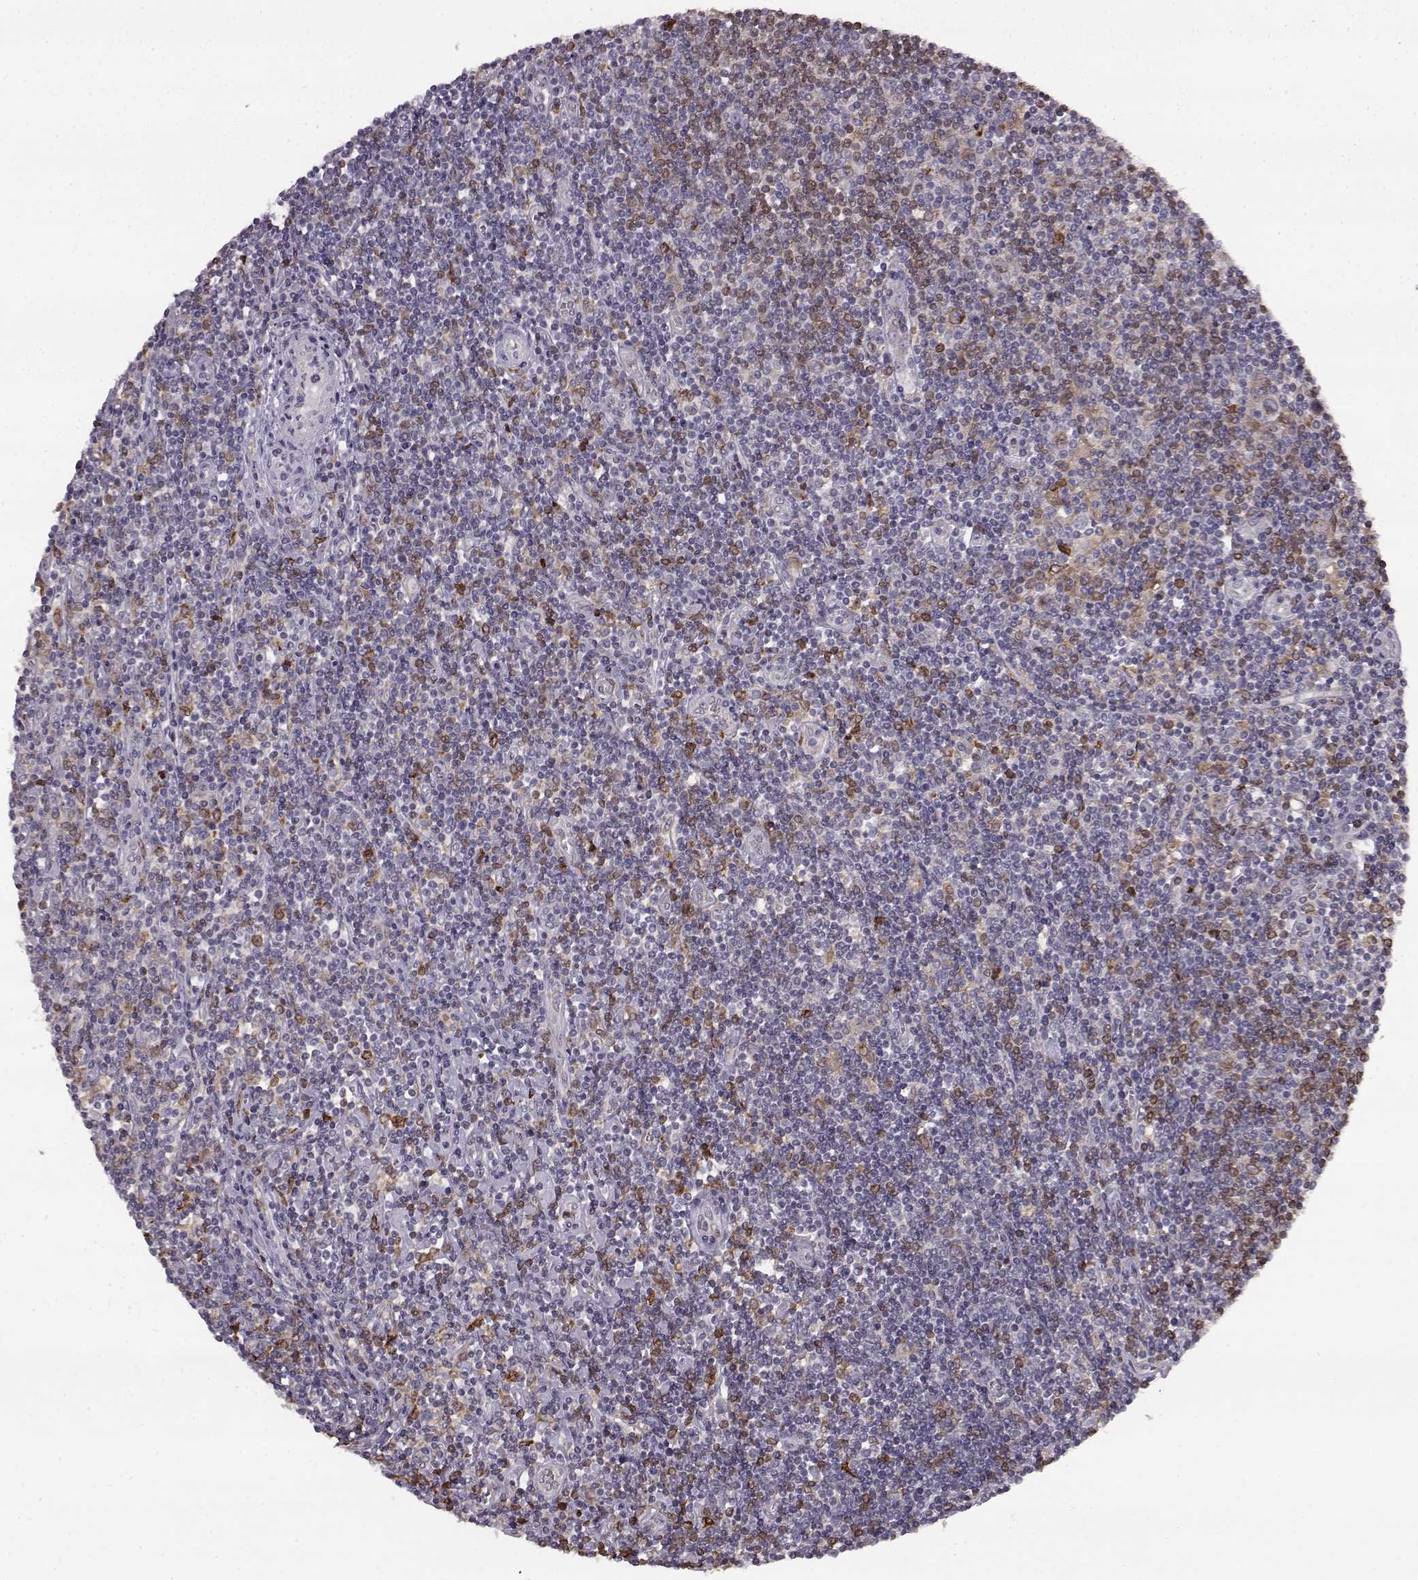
{"staining": {"intensity": "weak", "quantity": ">75%", "location": "cytoplasmic/membranous"}, "tissue": "lymphoma", "cell_type": "Tumor cells", "image_type": "cancer", "snomed": [{"axis": "morphology", "description": "Hodgkin's disease, NOS"}, {"axis": "topography", "description": "Lymph node"}], "caption": "High-magnification brightfield microscopy of lymphoma stained with DAB (3,3'-diaminobenzidine) (brown) and counterstained with hematoxylin (blue). tumor cells exhibit weak cytoplasmic/membranous positivity is present in approximately>75% of cells.", "gene": "SPAG17", "patient": {"sex": "male", "age": 40}}